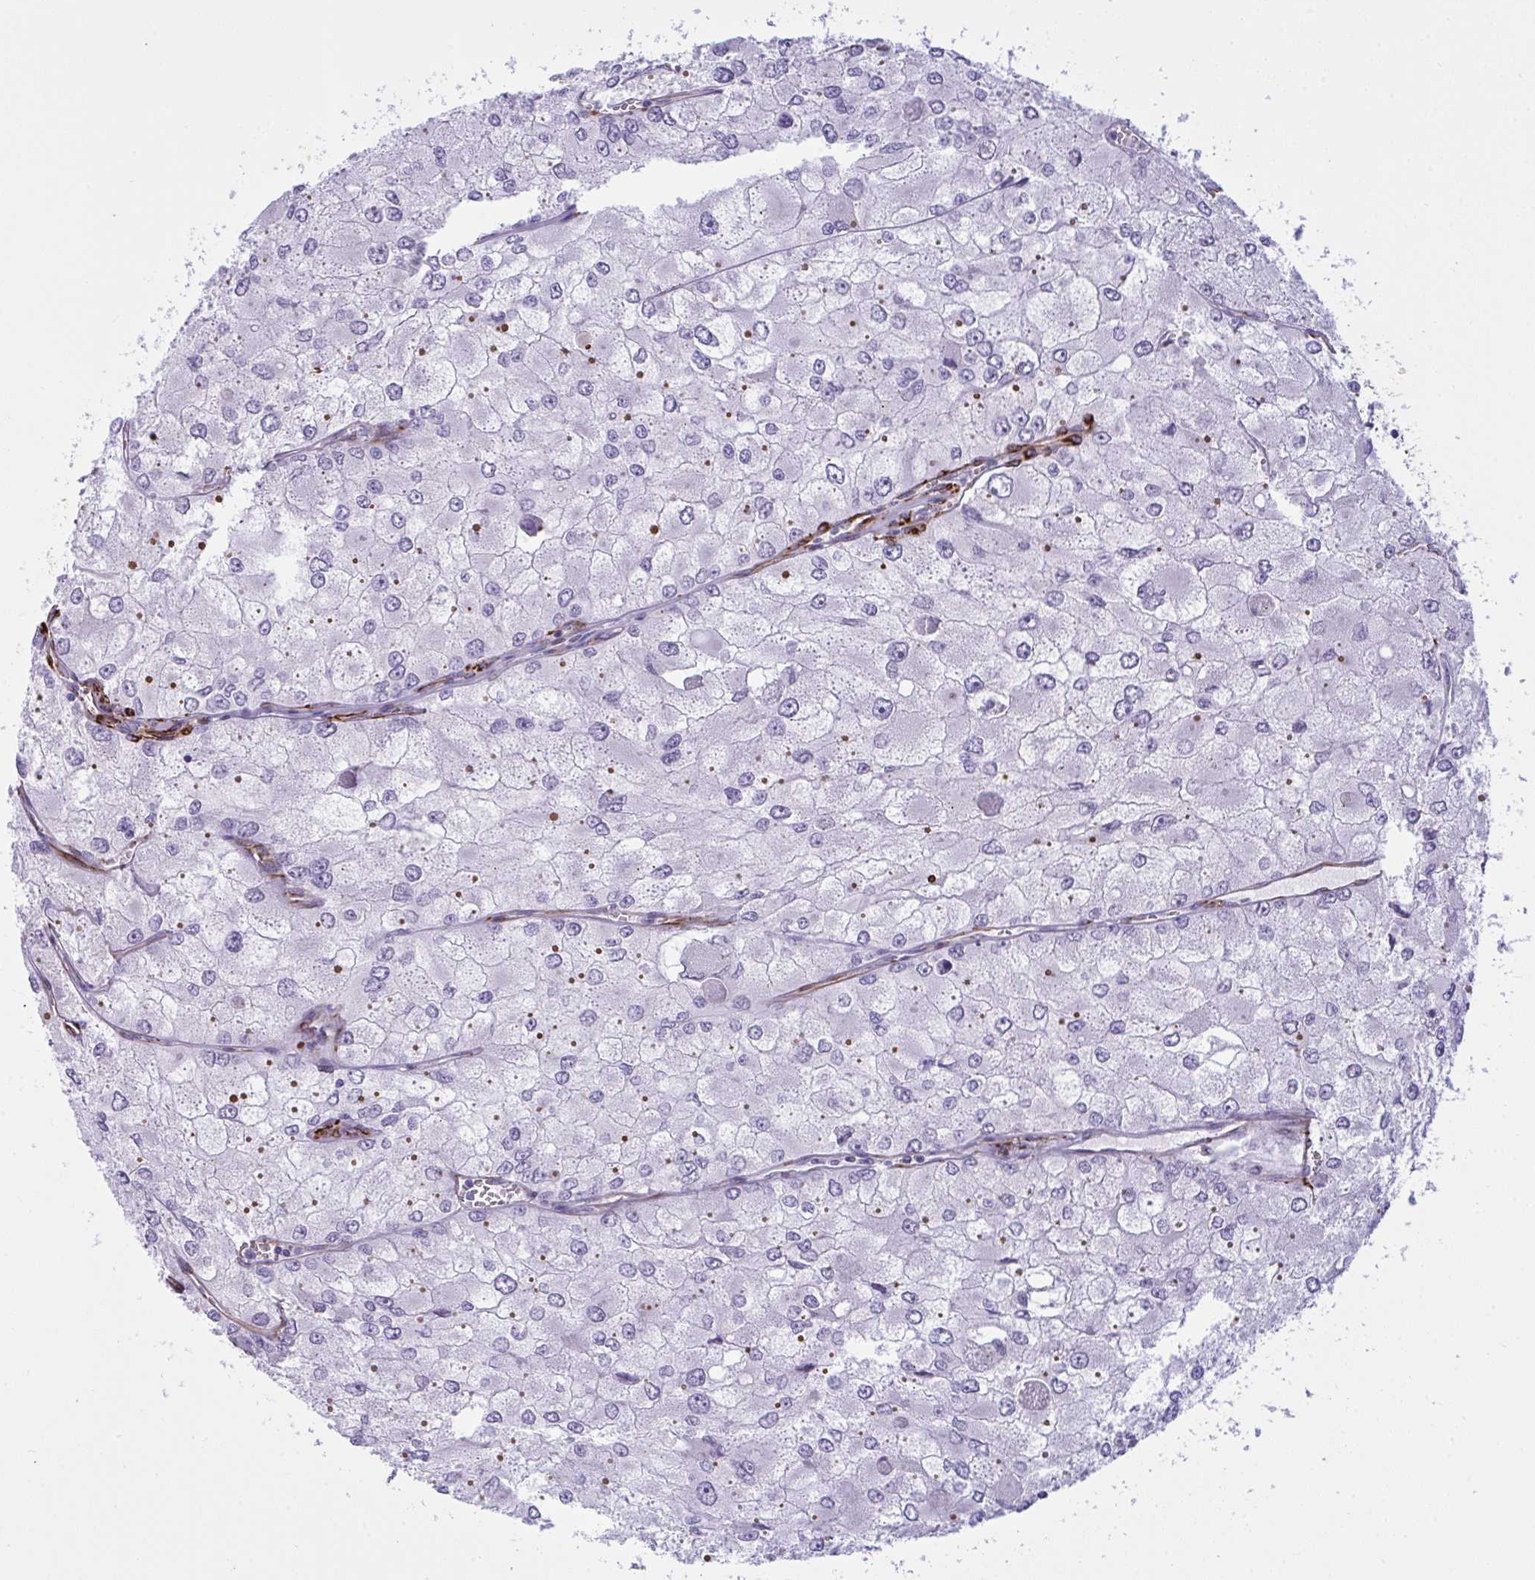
{"staining": {"intensity": "negative", "quantity": "none", "location": "none"}, "tissue": "renal cancer", "cell_type": "Tumor cells", "image_type": "cancer", "snomed": [{"axis": "morphology", "description": "Adenocarcinoma, NOS"}, {"axis": "topography", "description": "Kidney"}], "caption": "Immunohistochemistry micrograph of neoplastic tissue: human renal adenocarcinoma stained with DAB (3,3'-diaminobenzidine) shows no significant protein expression in tumor cells.", "gene": "SLC35B1", "patient": {"sex": "female", "age": 70}}